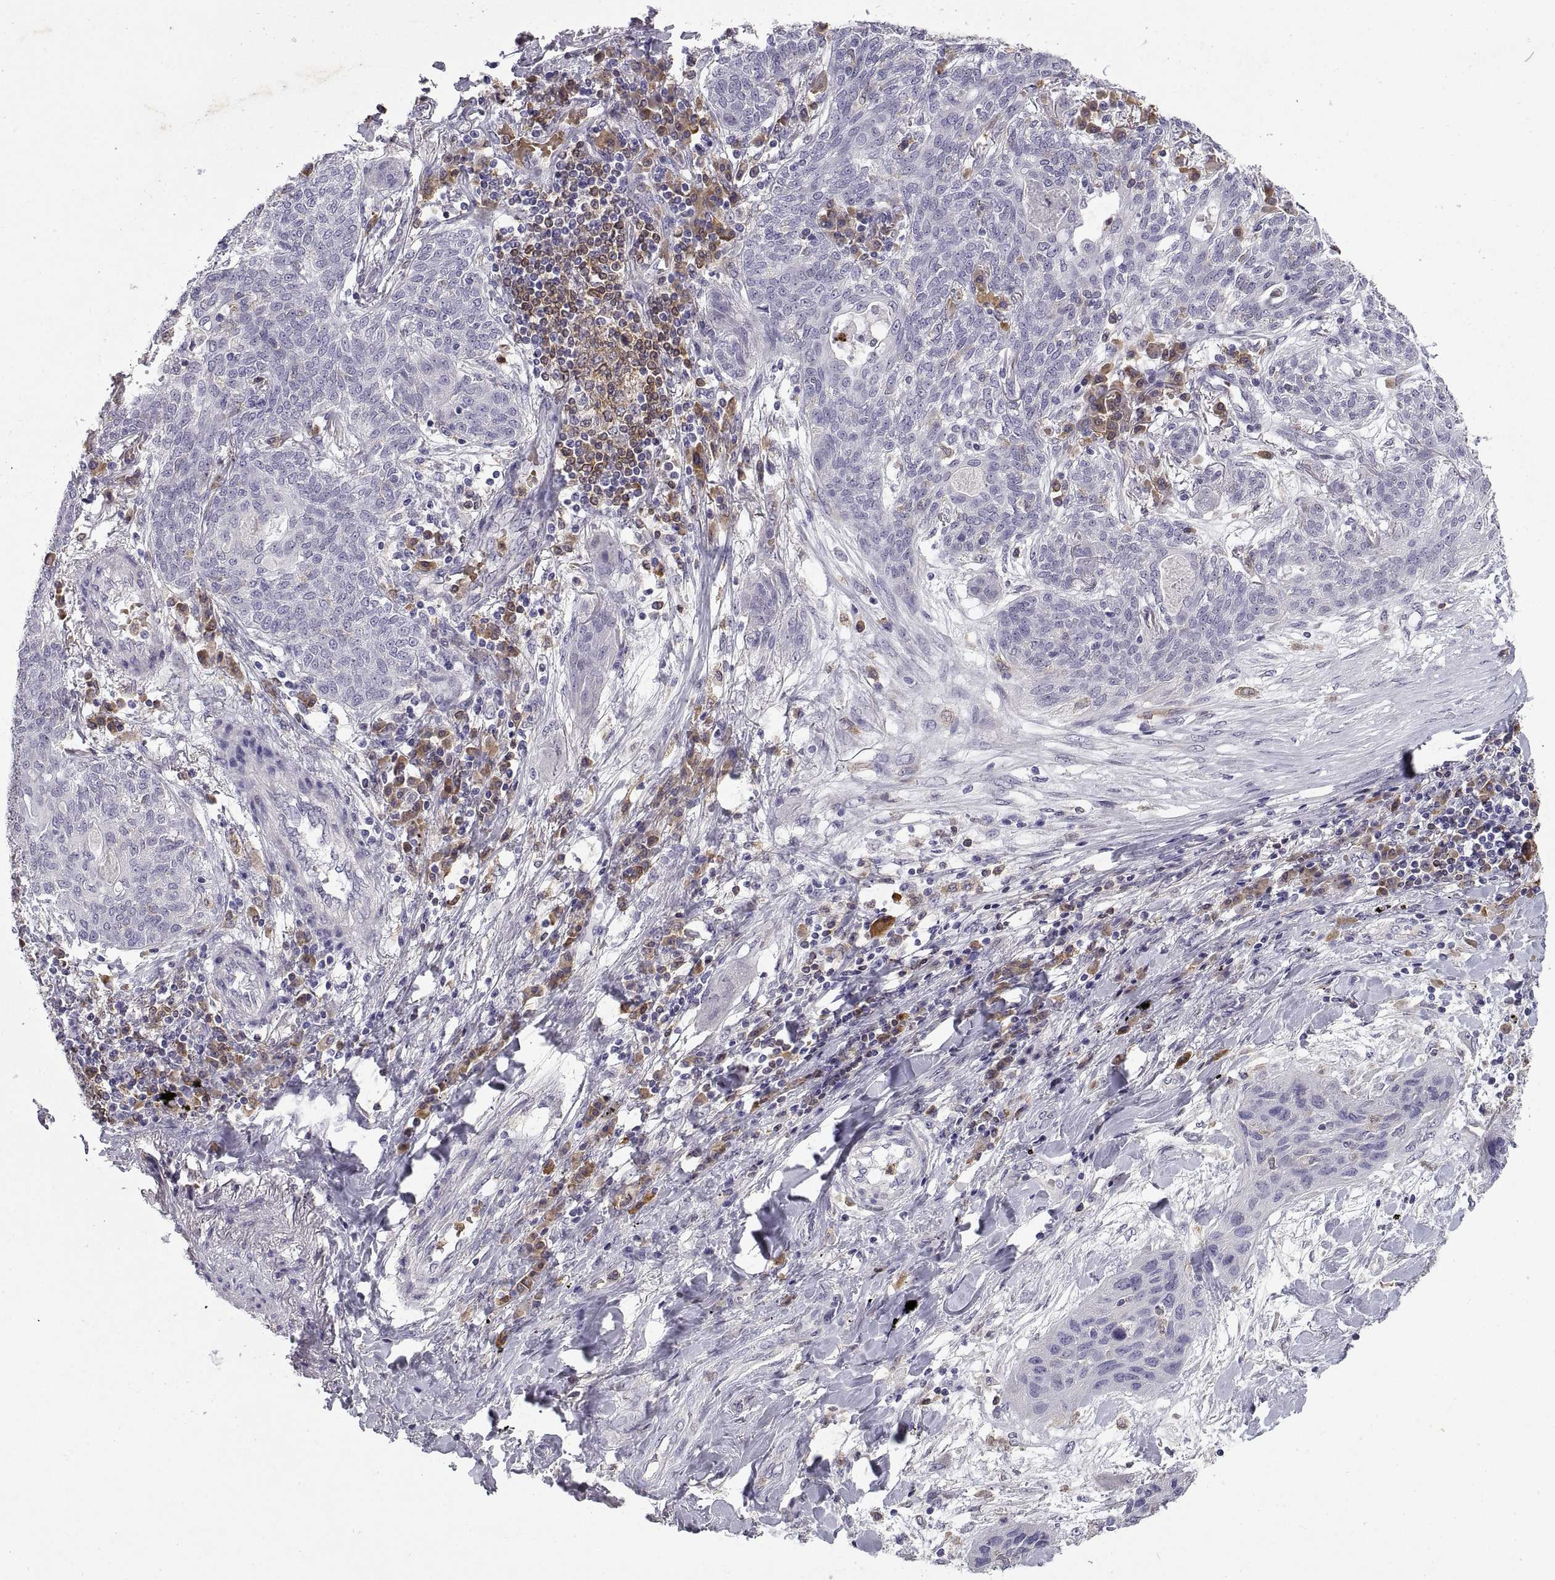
{"staining": {"intensity": "negative", "quantity": "none", "location": "none"}, "tissue": "lung cancer", "cell_type": "Tumor cells", "image_type": "cancer", "snomed": [{"axis": "morphology", "description": "Squamous cell carcinoma, NOS"}, {"axis": "topography", "description": "Lung"}], "caption": "The photomicrograph exhibits no significant expression in tumor cells of lung cancer.", "gene": "DOK3", "patient": {"sex": "female", "age": 70}}